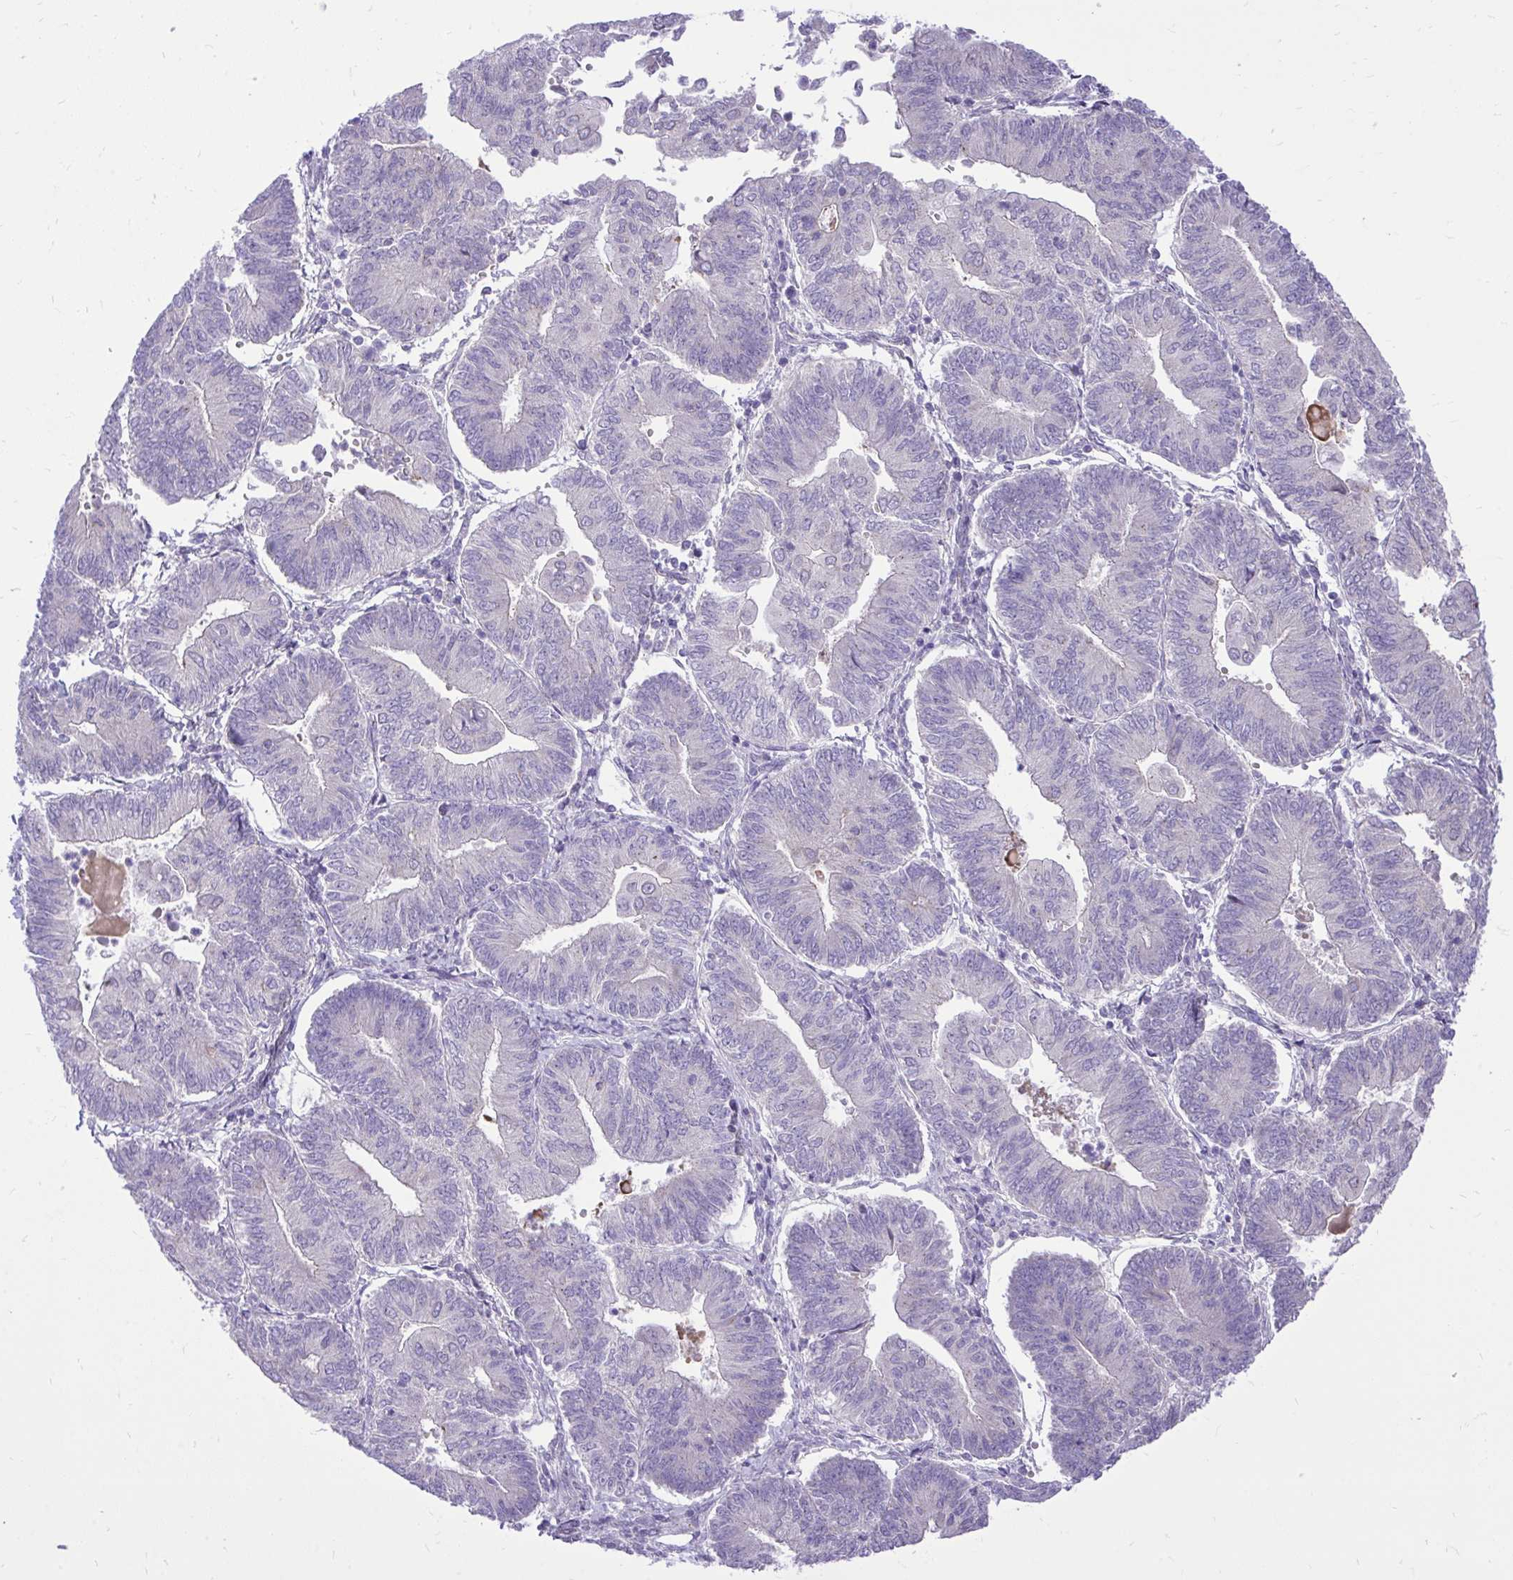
{"staining": {"intensity": "negative", "quantity": "none", "location": "none"}, "tissue": "endometrial cancer", "cell_type": "Tumor cells", "image_type": "cancer", "snomed": [{"axis": "morphology", "description": "Adenocarcinoma, NOS"}, {"axis": "topography", "description": "Endometrium"}], "caption": "Image shows no significant protein expression in tumor cells of endometrial cancer. (Immunohistochemistry, brightfield microscopy, high magnification).", "gene": "CEACAM18", "patient": {"sex": "female", "age": 65}}